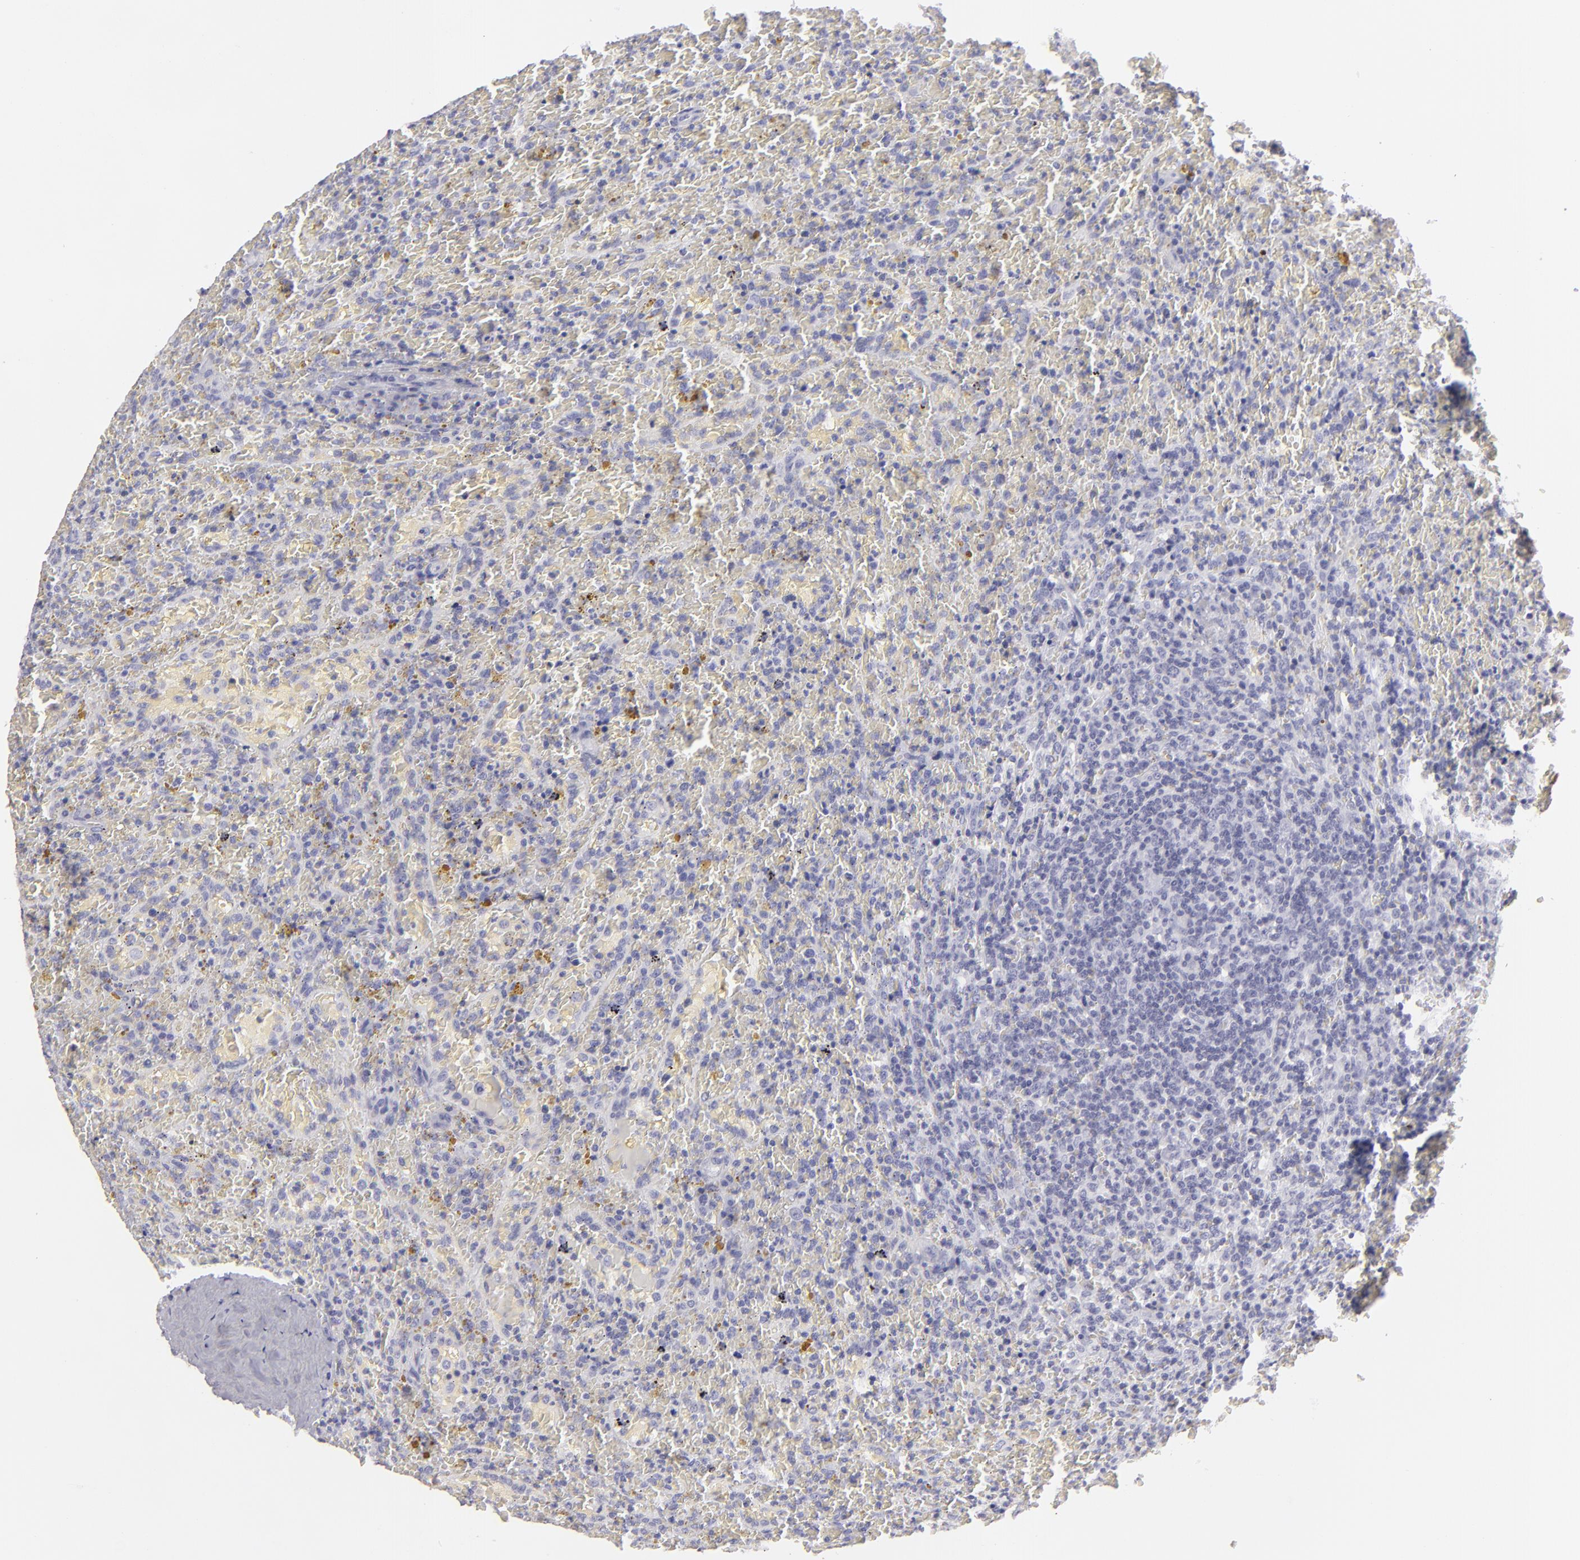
{"staining": {"intensity": "negative", "quantity": "none", "location": "none"}, "tissue": "lymphoma", "cell_type": "Tumor cells", "image_type": "cancer", "snomed": [{"axis": "morphology", "description": "Malignant lymphoma, non-Hodgkin's type, High grade"}, {"axis": "topography", "description": "Spleen"}, {"axis": "topography", "description": "Lymph node"}], "caption": "Immunohistochemistry (IHC) micrograph of malignant lymphoma, non-Hodgkin's type (high-grade) stained for a protein (brown), which demonstrates no expression in tumor cells.", "gene": "KRT1", "patient": {"sex": "female", "age": 70}}